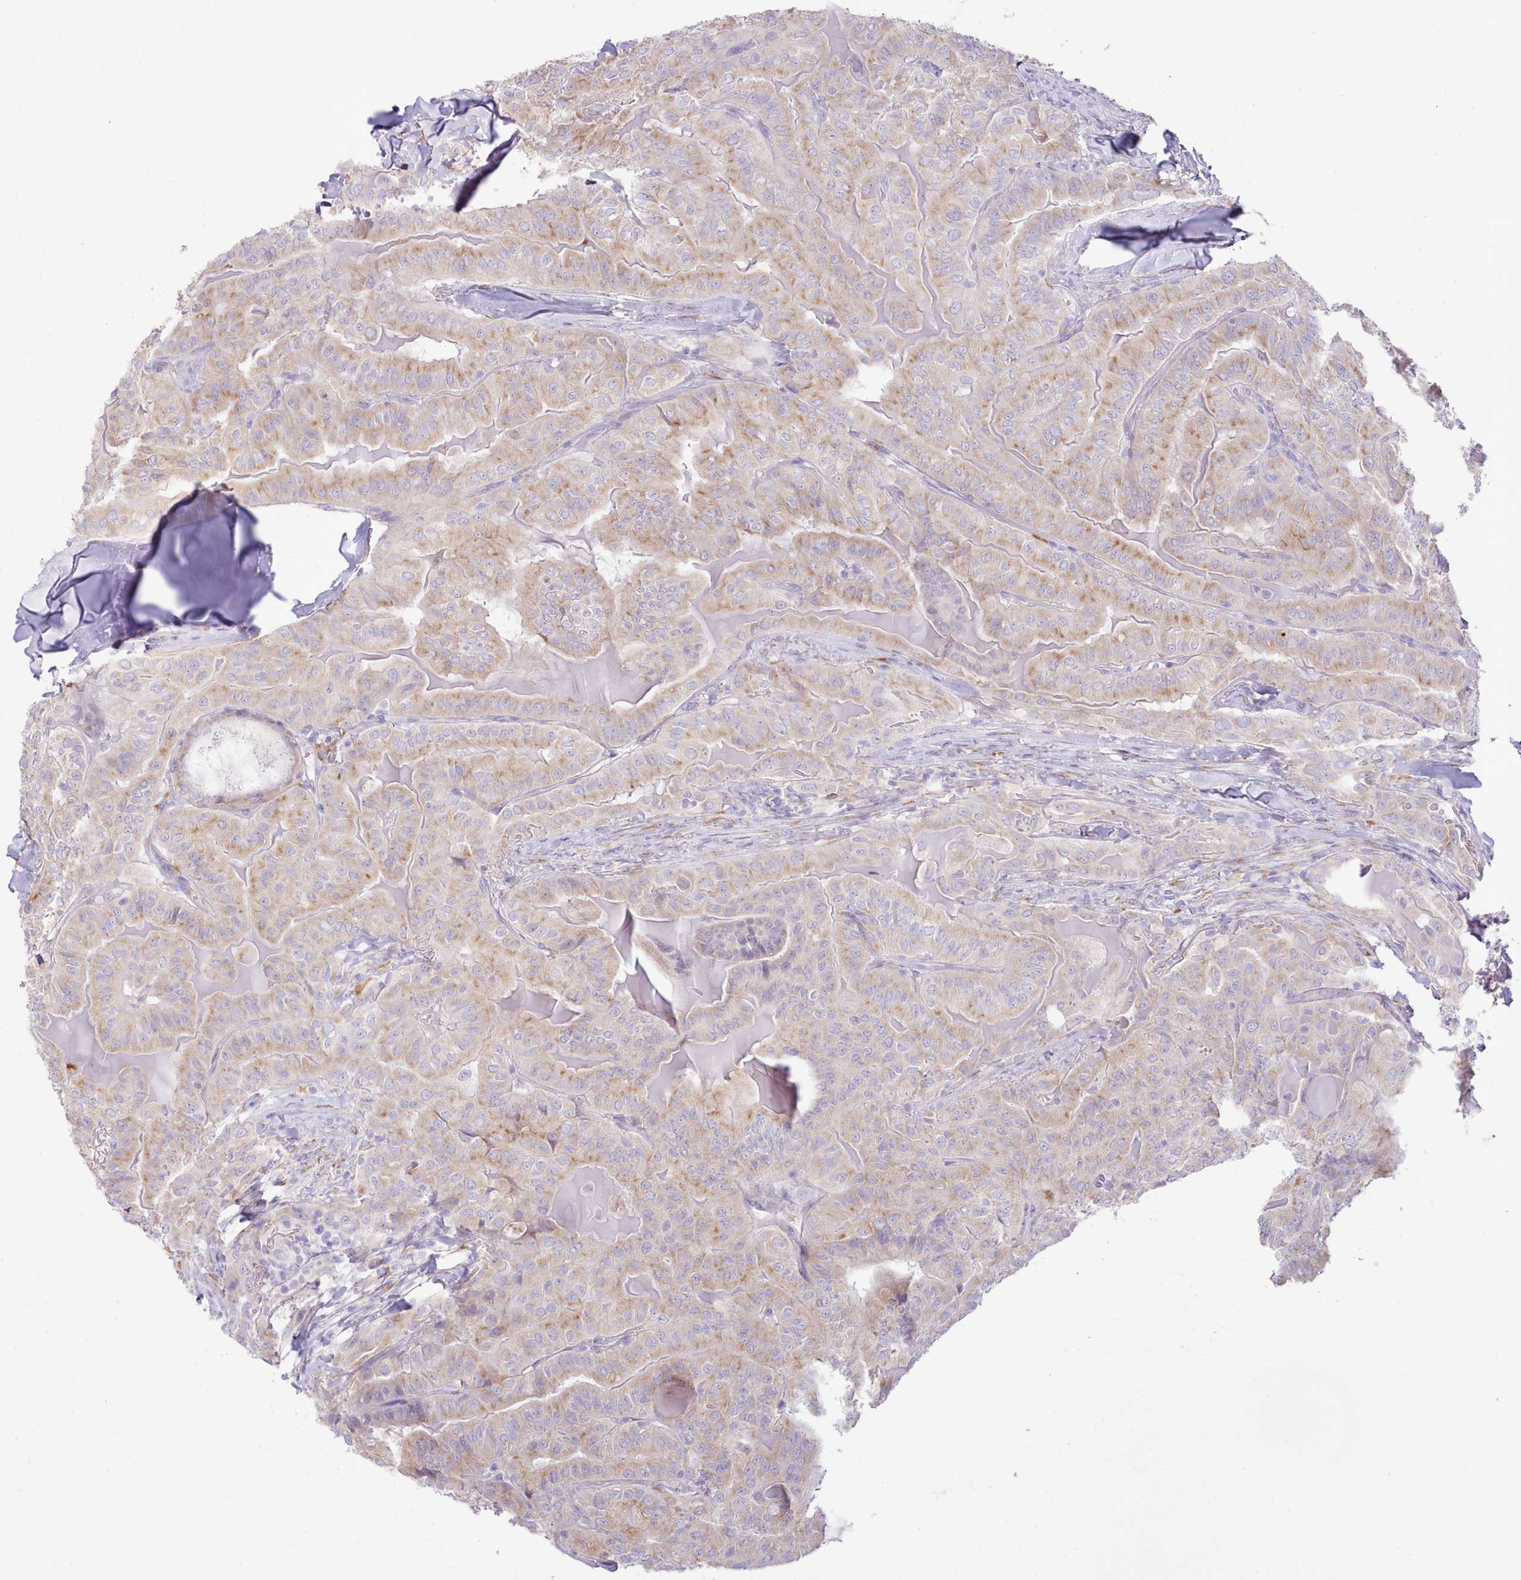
{"staining": {"intensity": "moderate", "quantity": "<25%", "location": "cytoplasmic/membranous"}, "tissue": "thyroid cancer", "cell_type": "Tumor cells", "image_type": "cancer", "snomed": [{"axis": "morphology", "description": "Papillary adenocarcinoma, NOS"}, {"axis": "topography", "description": "Thyroid gland"}], "caption": "Protein staining reveals moderate cytoplasmic/membranous staining in about <25% of tumor cells in papillary adenocarcinoma (thyroid).", "gene": "CCL1", "patient": {"sex": "female", "age": 68}}